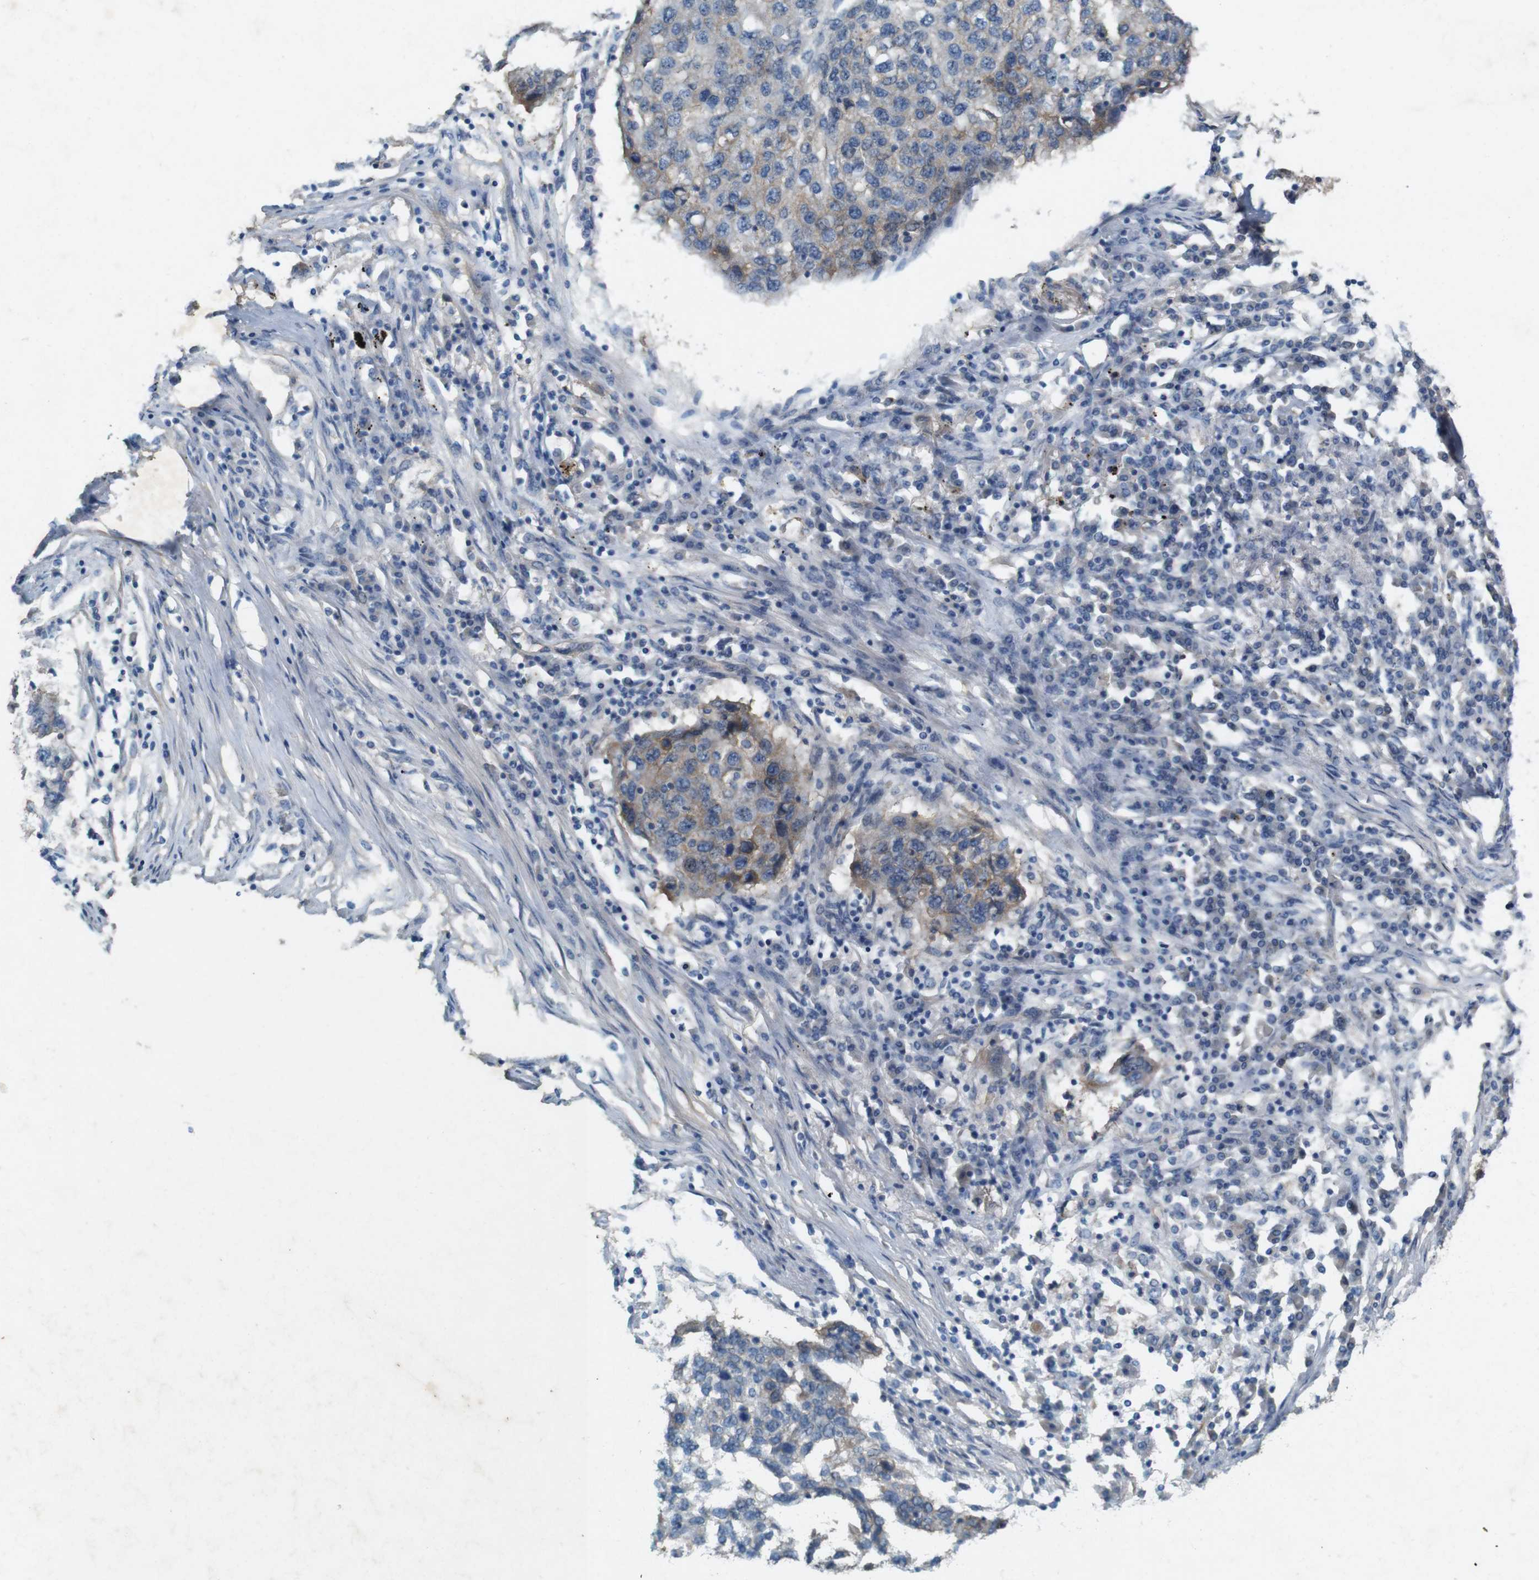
{"staining": {"intensity": "weak", "quantity": ">75%", "location": "cytoplasmic/membranous"}, "tissue": "lung cancer", "cell_type": "Tumor cells", "image_type": "cancer", "snomed": [{"axis": "morphology", "description": "Squamous cell carcinoma, NOS"}, {"axis": "topography", "description": "Lung"}], "caption": "This is an image of IHC staining of lung cancer (squamous cell carcinoma), which shows weak staining in the cytoplasmic/membranous of tumor cells.", "gene": "PVR", "patient": {"sex": "female", "age": 63}}